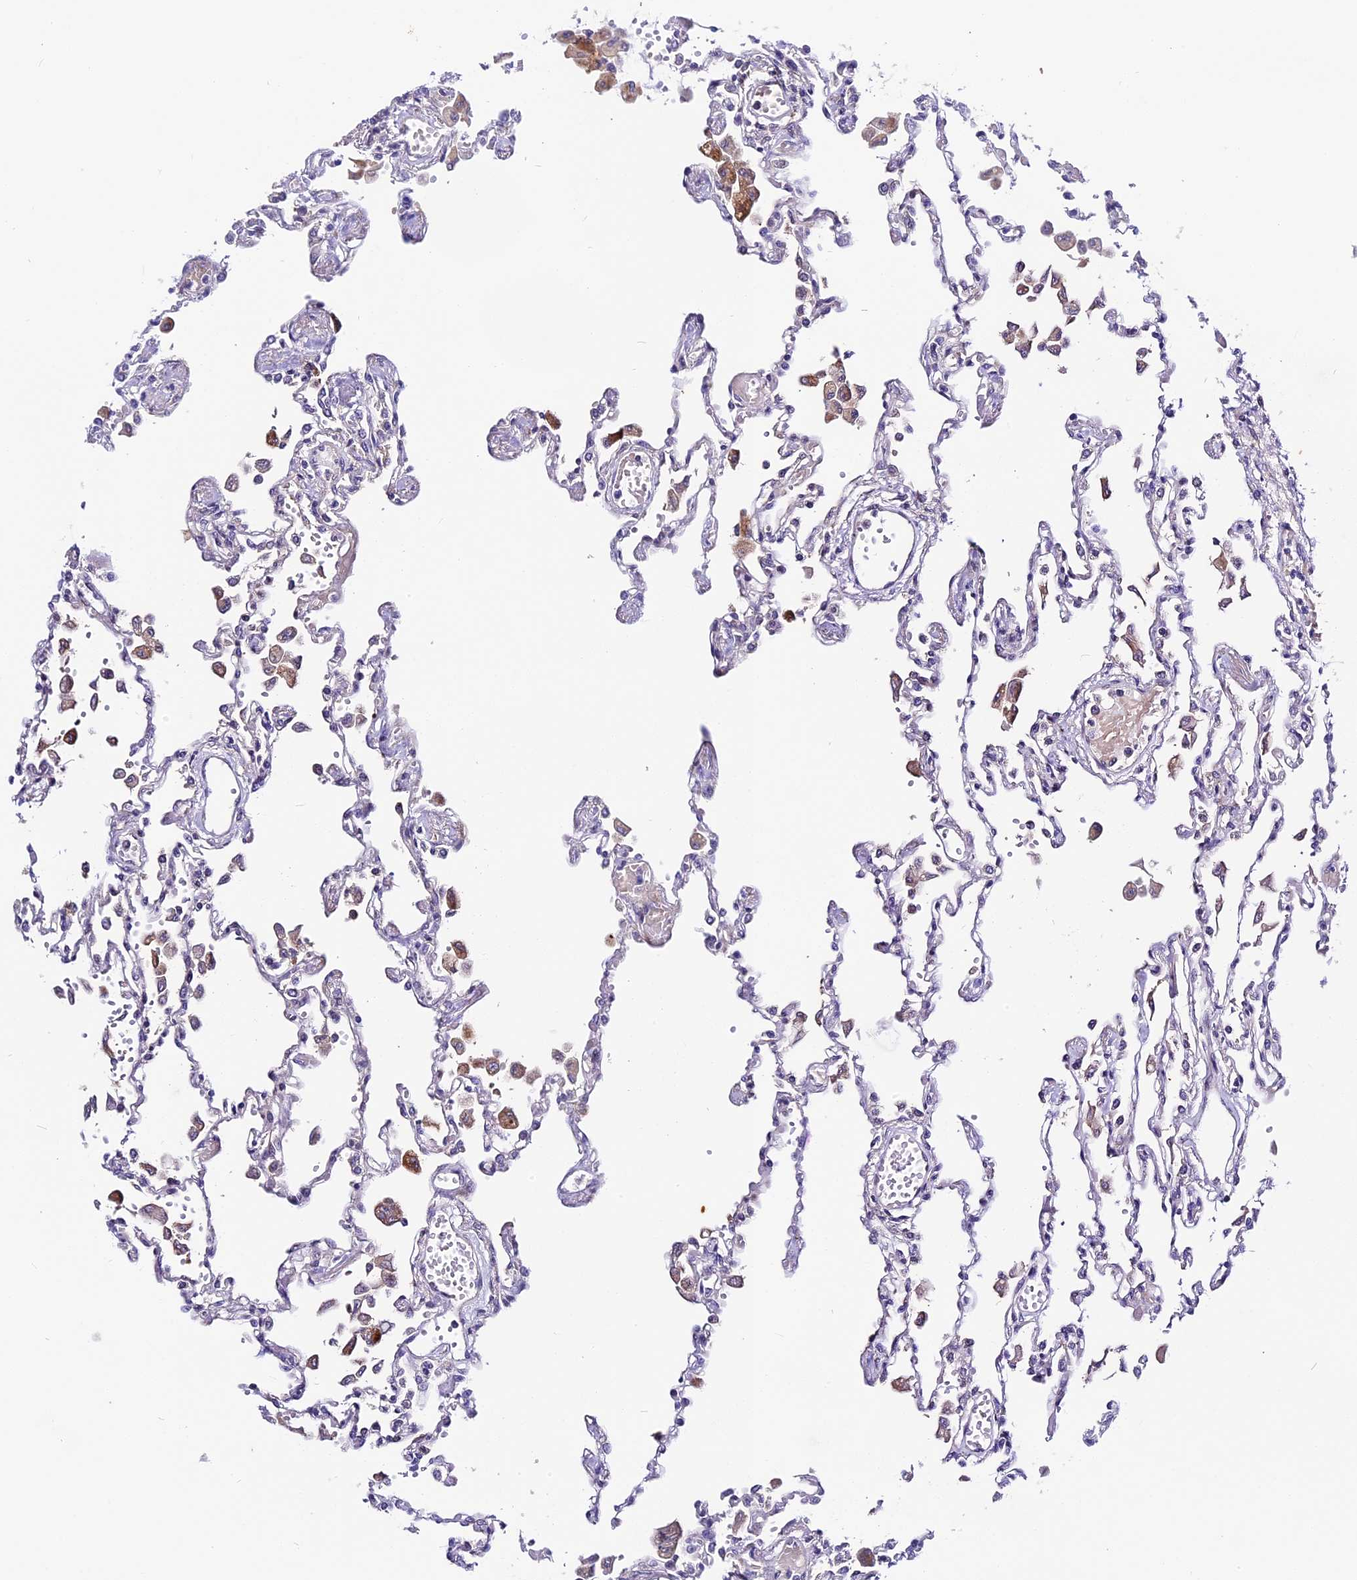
{"staining": {"intensity": "negative", "quantity": "none", "location": "none"}, "tissue": "lung", "cell_type": "Alveolar cells", "image_type": "normal", "snomed": [{"axis": "morphology", "description": "Normal tissue, NOS"}, {"axis": "topography", "description": "Bronchus"}, {"axis": "topography", "description": "Lung"}], "caption": "Benign lung was stained to show a protein in brown. There is no significant staining in alveolar cells.", "gene": "BSCL2", "patient": {"sex": "female", "age": 49}}